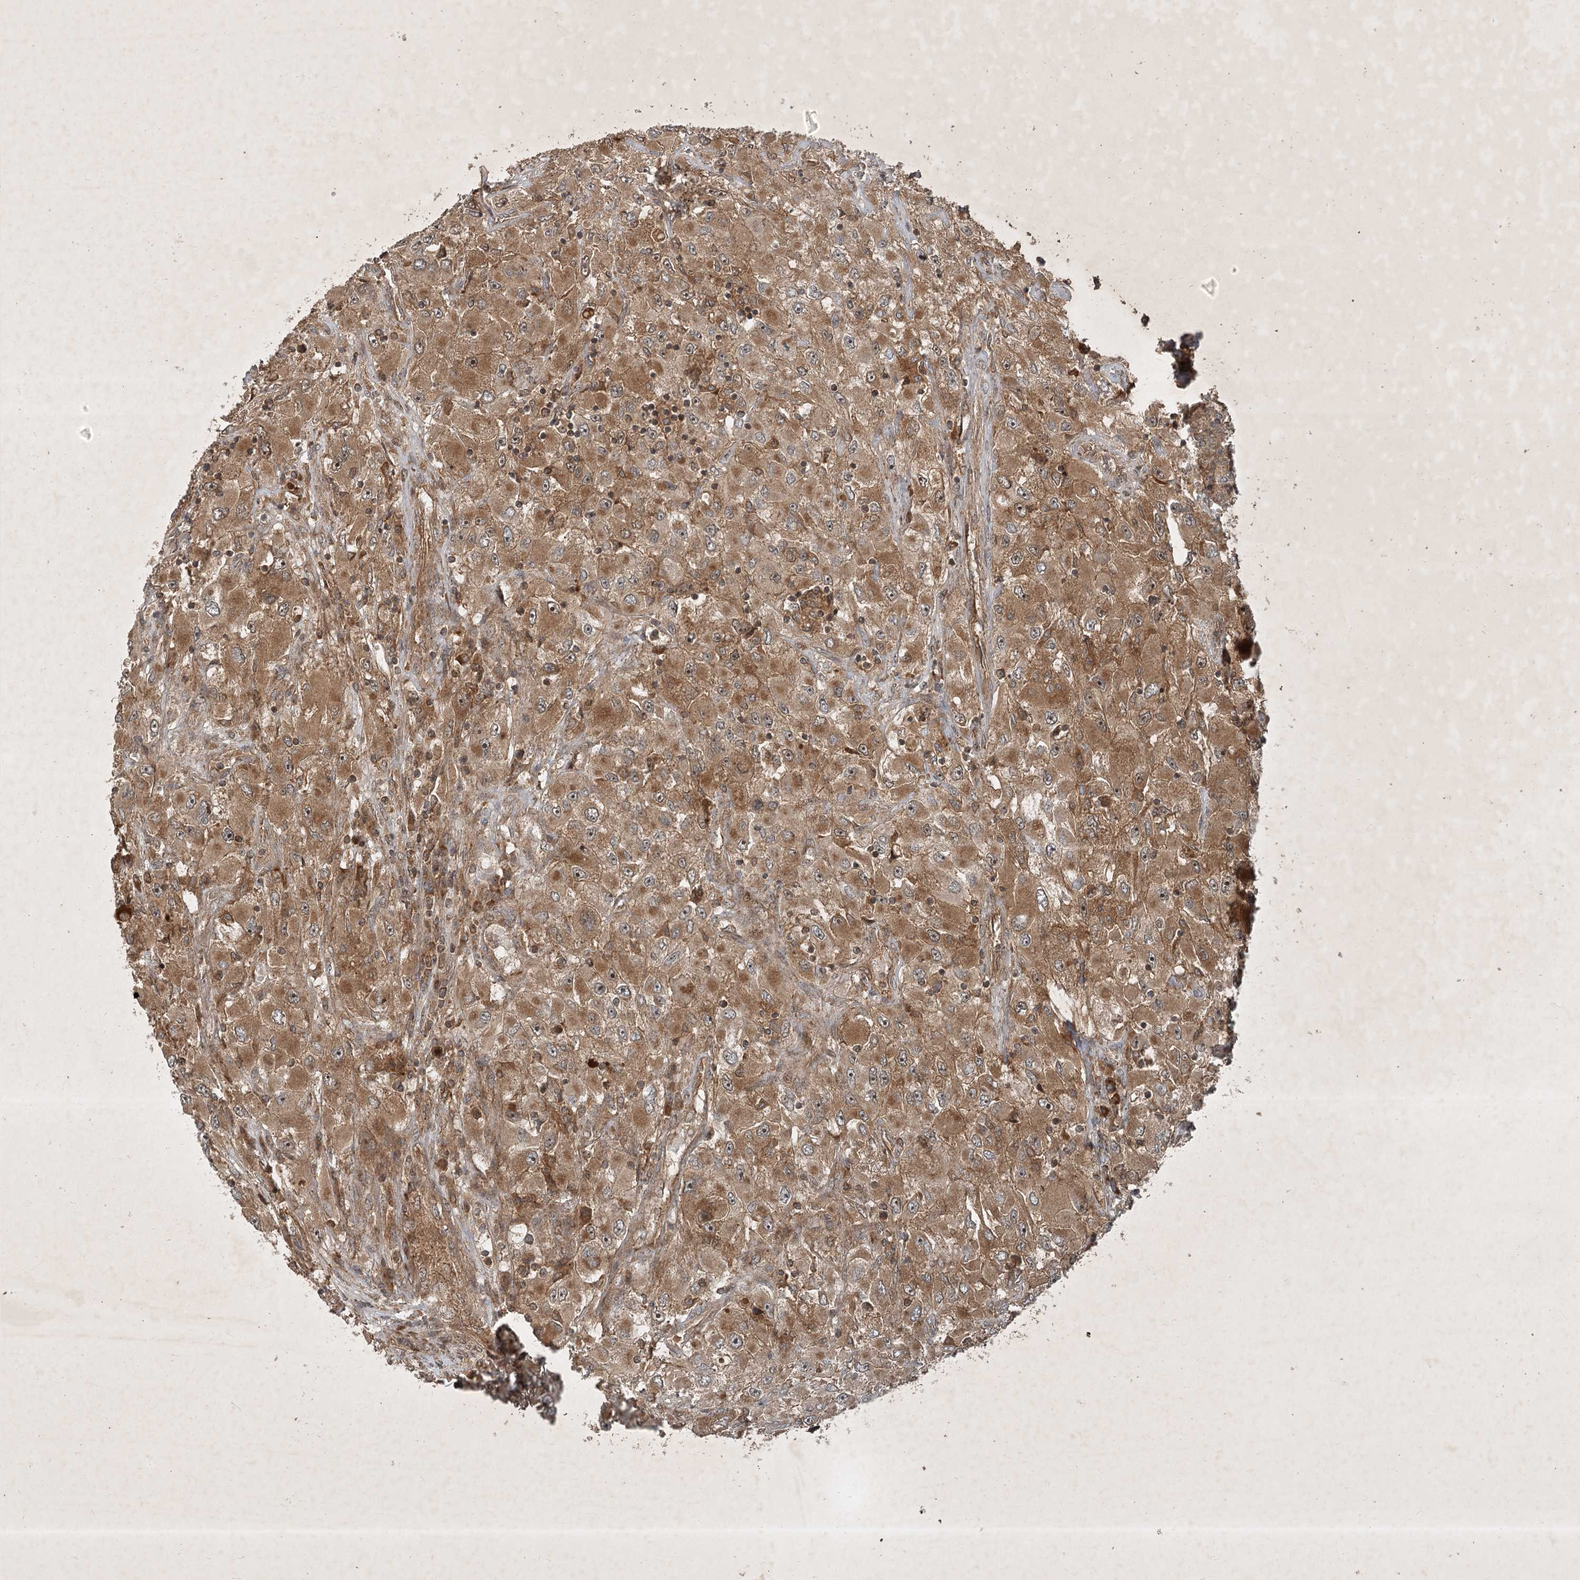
{"staining": {"intensity": "moderate", "quantity": ">75%", "location": "cytoplasmic/membranous"}, "tissue": "renal cancer", "cell_type": "Tumor cells", "image_type": "cancer", "snomed": [{"axis": "morphology", "description": "Adenocarcinoma, NOS"}, {"axis": "topography", "description": "Kidney"}], "caption": "Brown immunohistochemical staining in human renal adenocarcinoma reveals moderate cytoplasmic/membranous positivity in about >75% of tumor cells. (IHC, brightfield microscopy, high magnification).", "gene": "UNC93A", "patient": {"sex": "female", "age": 52}}